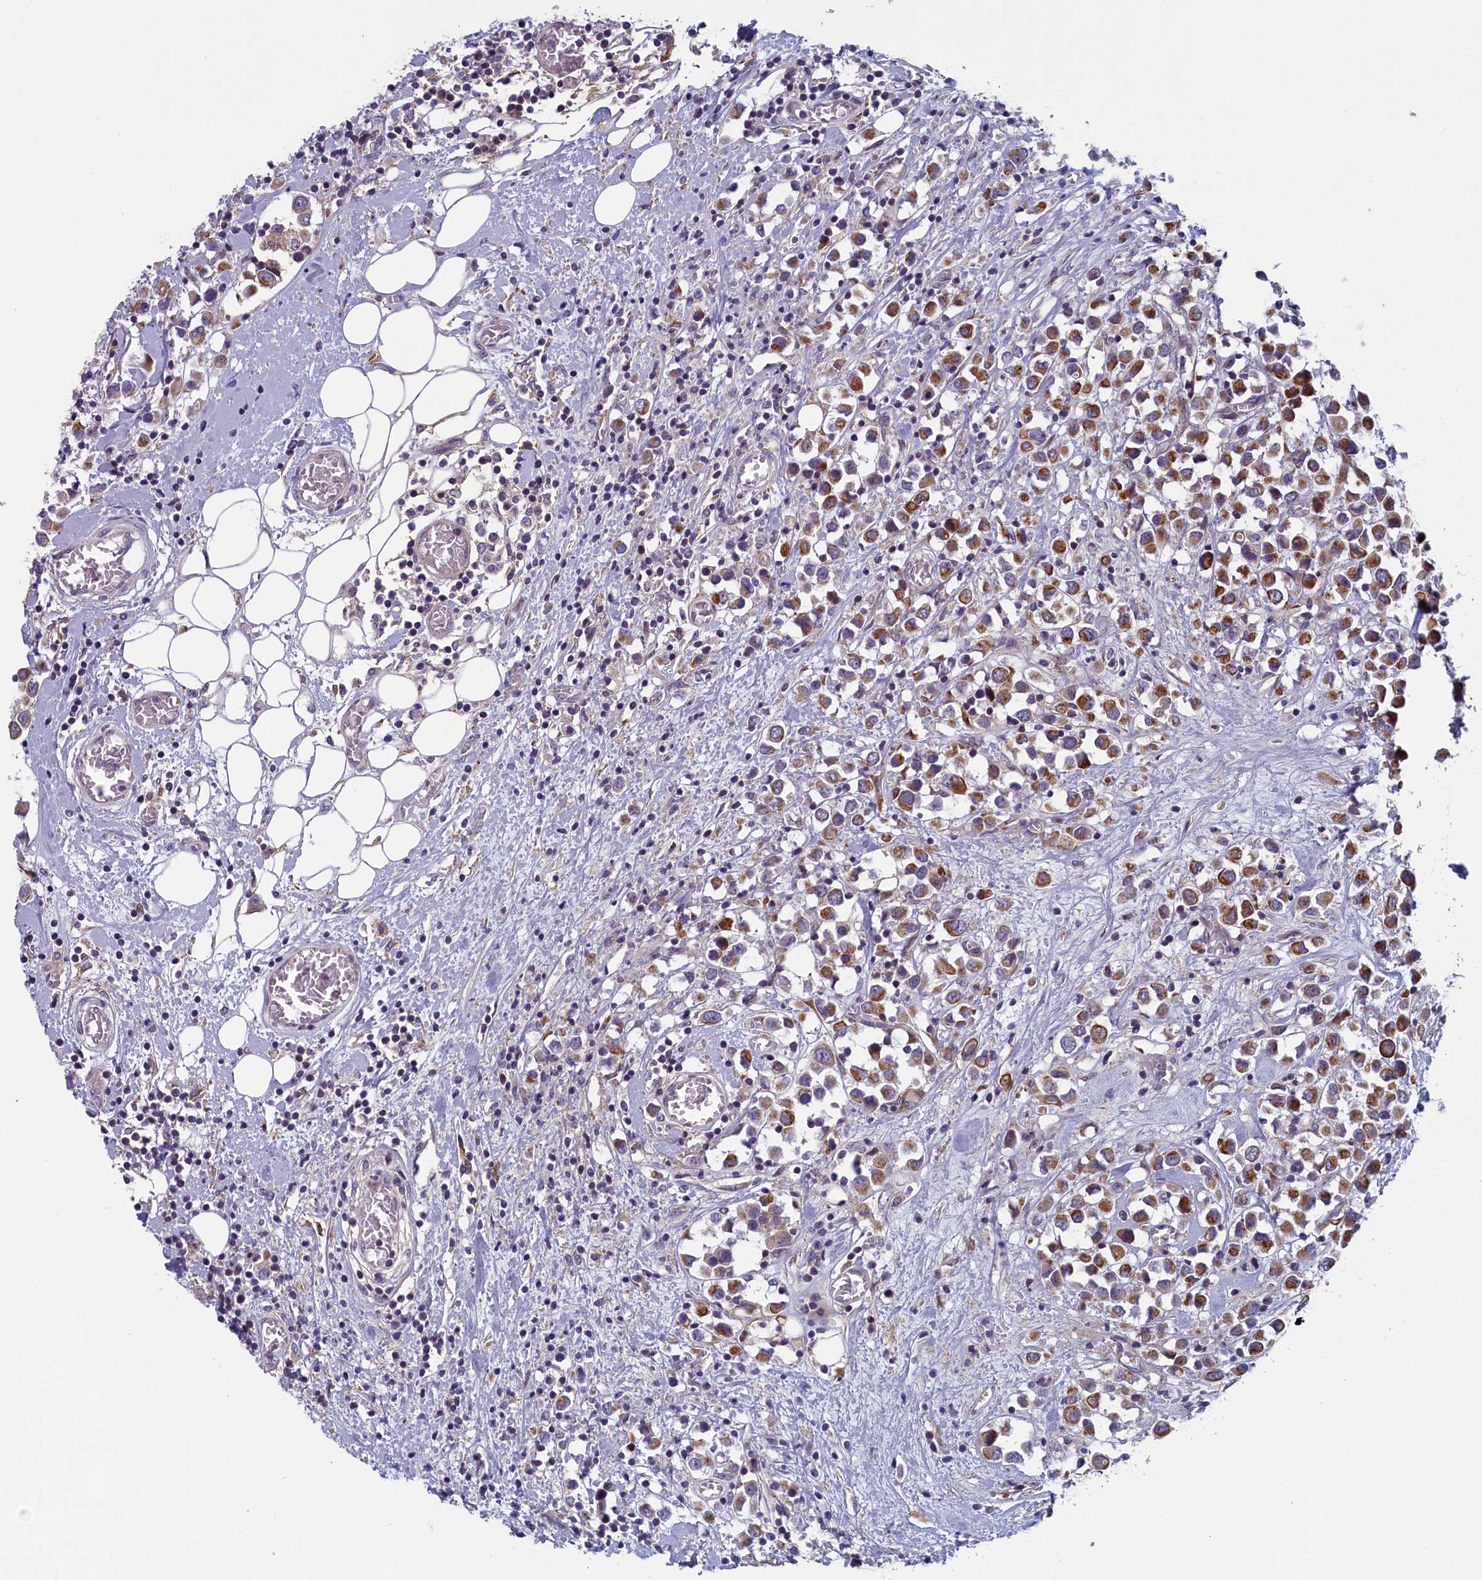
{"staining": {"intensity": "moderate", "quantity": ">75%", "location": "cytoplasmic/membranous"}, "tissue": "breast cancer", "cell_type": "Tumor cells", "image_type": "cancer", "snomed": [{"axis": "morphology", "description": "Duct carcinoma"}, {"axis": "topography", "description": "Breast"}], "caption": "Immunohistochemistry staining of breast intraductal carcinoma, which shows medium levels of moderate cytoplasmic/membranous expression in about >75% of tumor cells indicating moderate cytoplasmic/membranous protein staining. The staining was performed using DAB (brown) for protein detection and nuclei were counterstained in hematoxylin (blue).", "gene": "ANKRD39", "patient": {"sex": "female", "age": 61}}